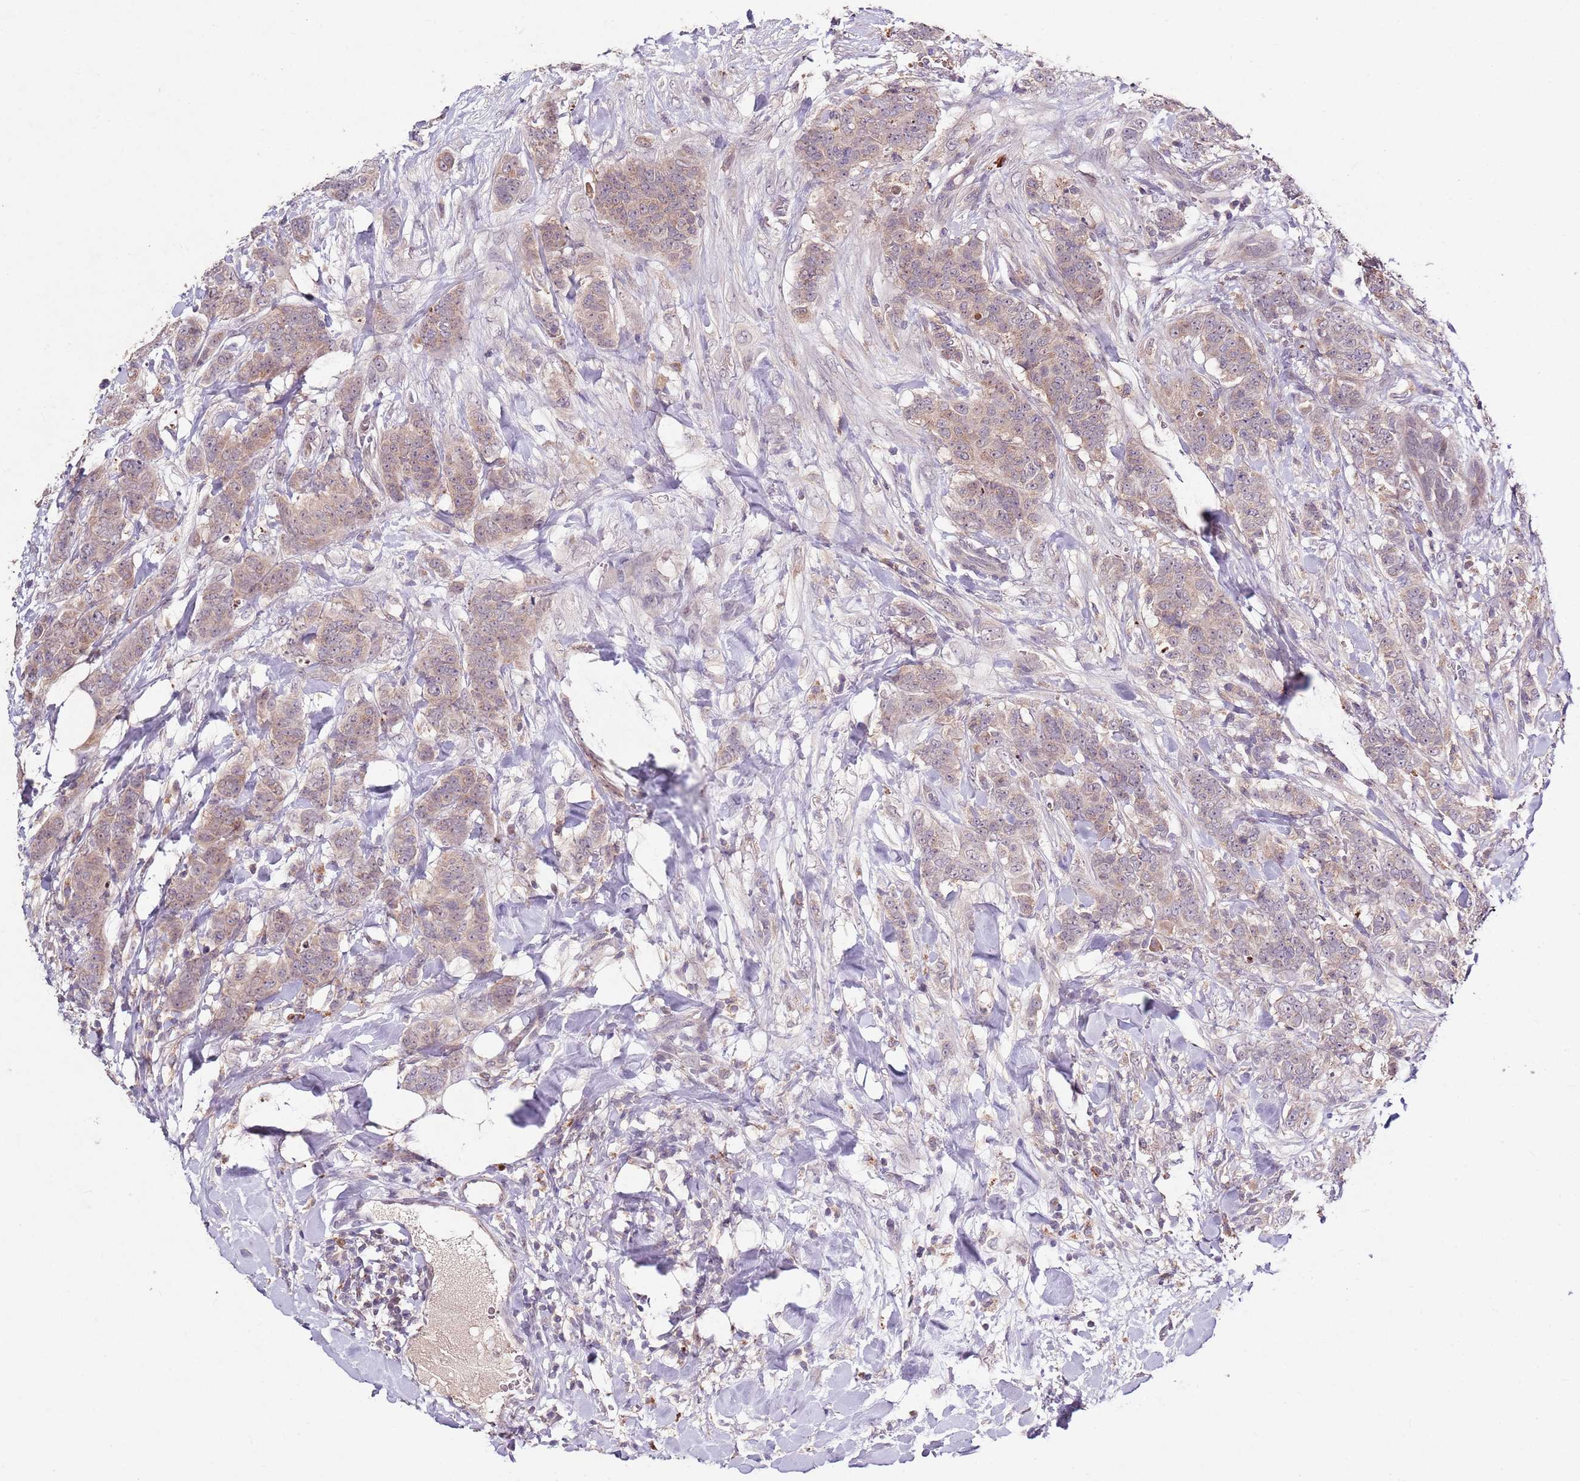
{"staining": {"intensity": "weak", "quantity": "25%-75%", "location": "cytoplasmic/membranous"}, "tissue": "breast cancer", "cell_type": "Tumor cells", "image_type": "cancer", "snomed": [{"axis": "morphology", "description": "Duct carcinoma"}, {"axis": "topography", "description": "Breast"}], "caption": "Immunohistochemical staining of human invasive ductal carcinoma (breast) reveals low levels of weak cytoplasmic/membranous staining in about 25%-75% of tumor cells. Using DAB (brown) and hematoxylin (blue) stains, captured at high magnification using brightfield microscopy.", "gene": "NRDE2", "patient": {"sex": "female", "age": 40}}